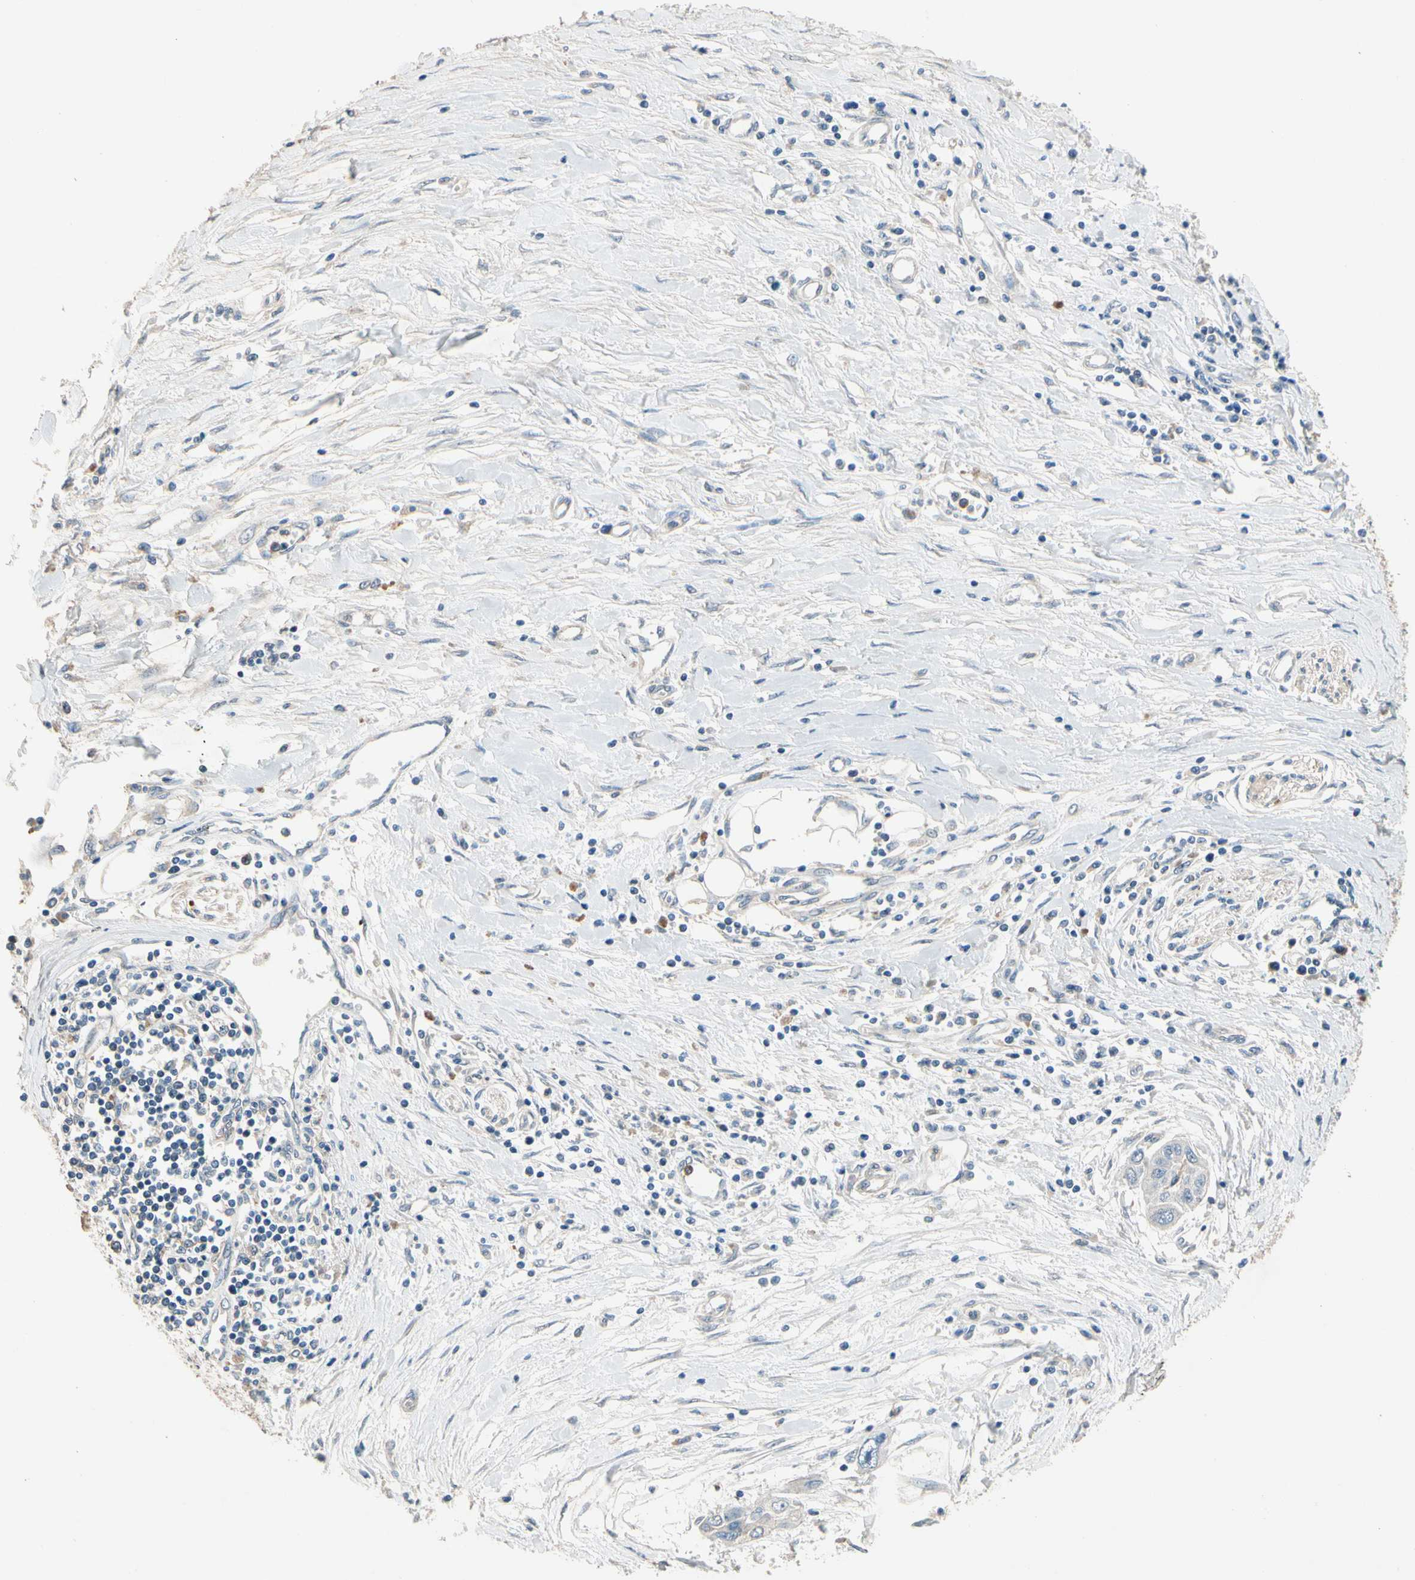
{"staining": {"intensity": "negative", "quantity": "none", "location": "none"}, "tissue": "pancreatic cancer", "cell_type": "Tumor cells", "image_type": "cancer", "snomed": [{"axis": "morphology", "description": "Adenocarcinoma, NOS"}, {"axis": "topography", "description": "Pancreas"}], "caption": "Immunohistochemistry of pancreatic cancer demonstrates no expression in tumor cells. (DAB IHC, high magnification).", "gene": "SIGLEC5", "patient": {"sex": "female", "age": 70}}